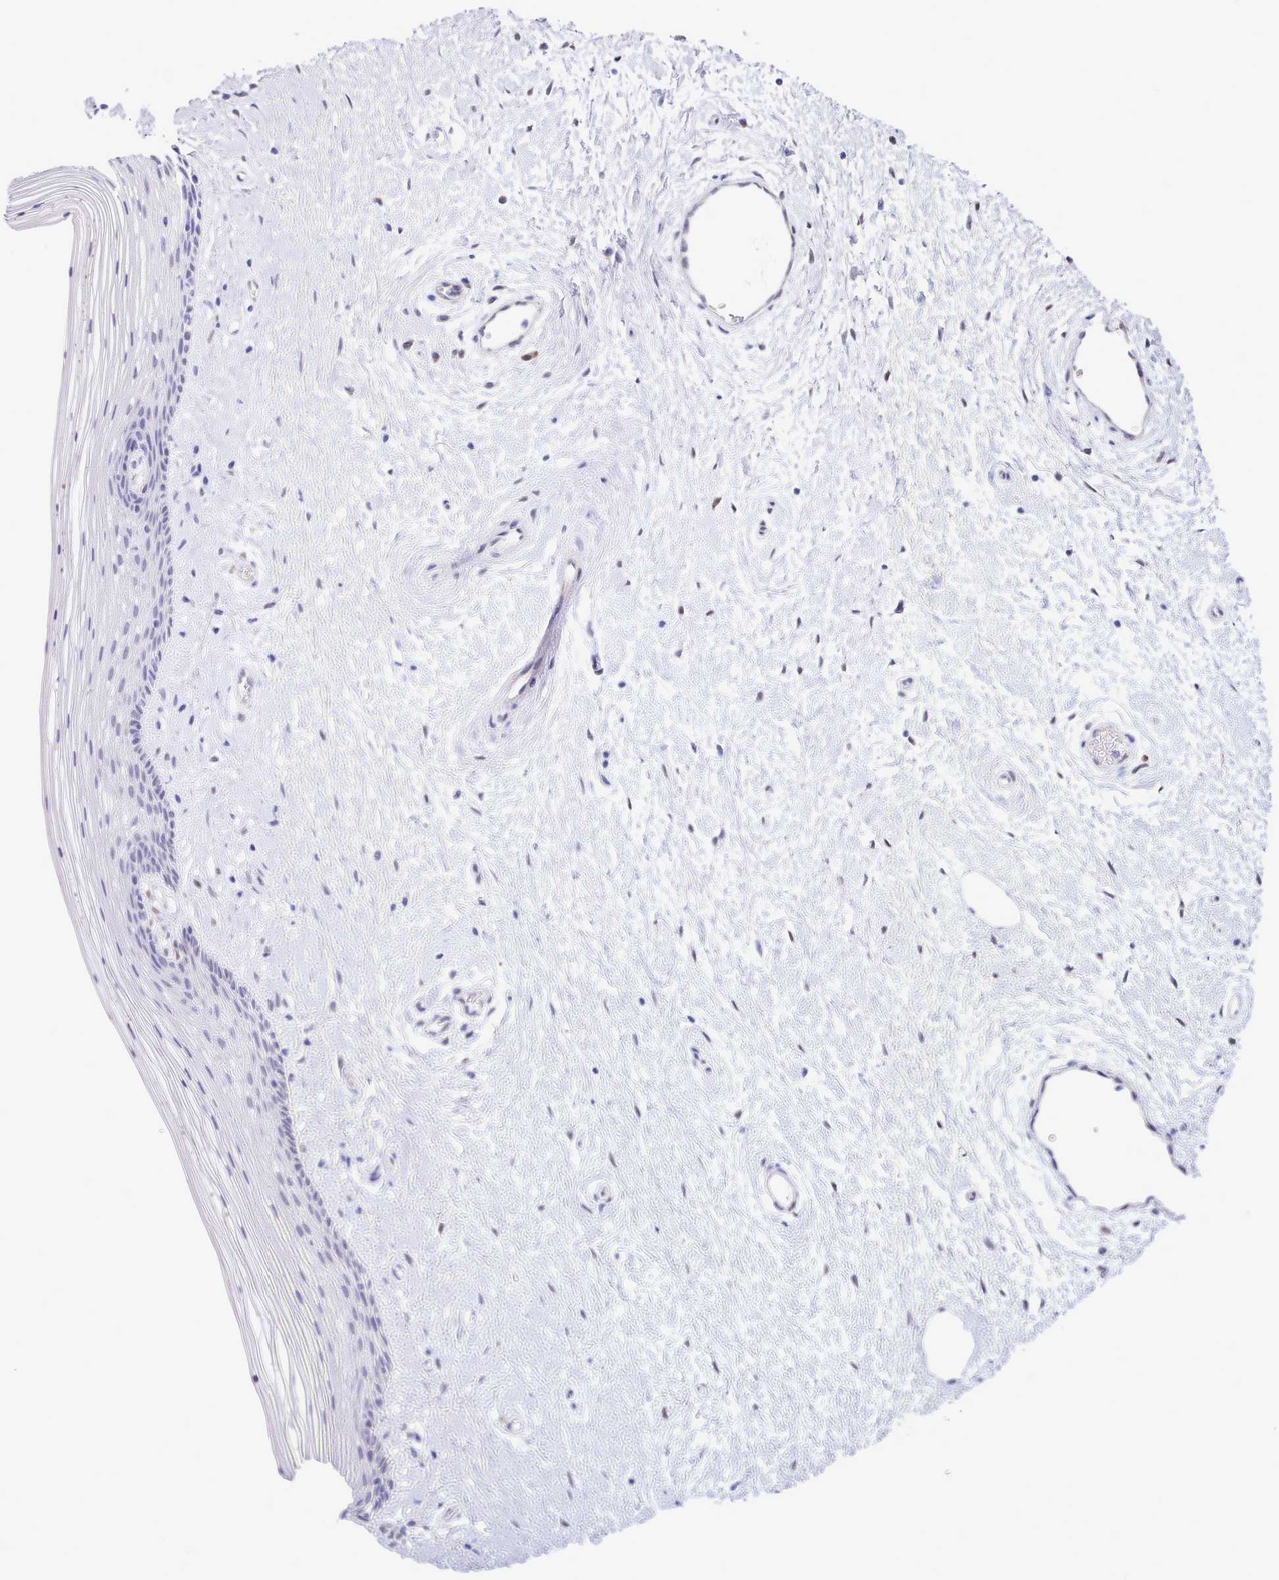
{"staining": {"intensity": "negative", "quantity": "none", "location": "none"}, "tissue": "vagina", "cell_type": "Squamous epithelial cells", "image_type": "normal", "snomed": [{"axis": "morphology", "description": "Normal tissue, NOS"}, {"axis": "topography", "description": "Vagina"}], "caption": "Unremarkable vagina was stained to show a protein in brown. There is no significant positivity in squamous epithelial cells. Nuclei are stained in blue.", "gene": "TMEM253", "patient": {"sex": "female", "age": 46}}